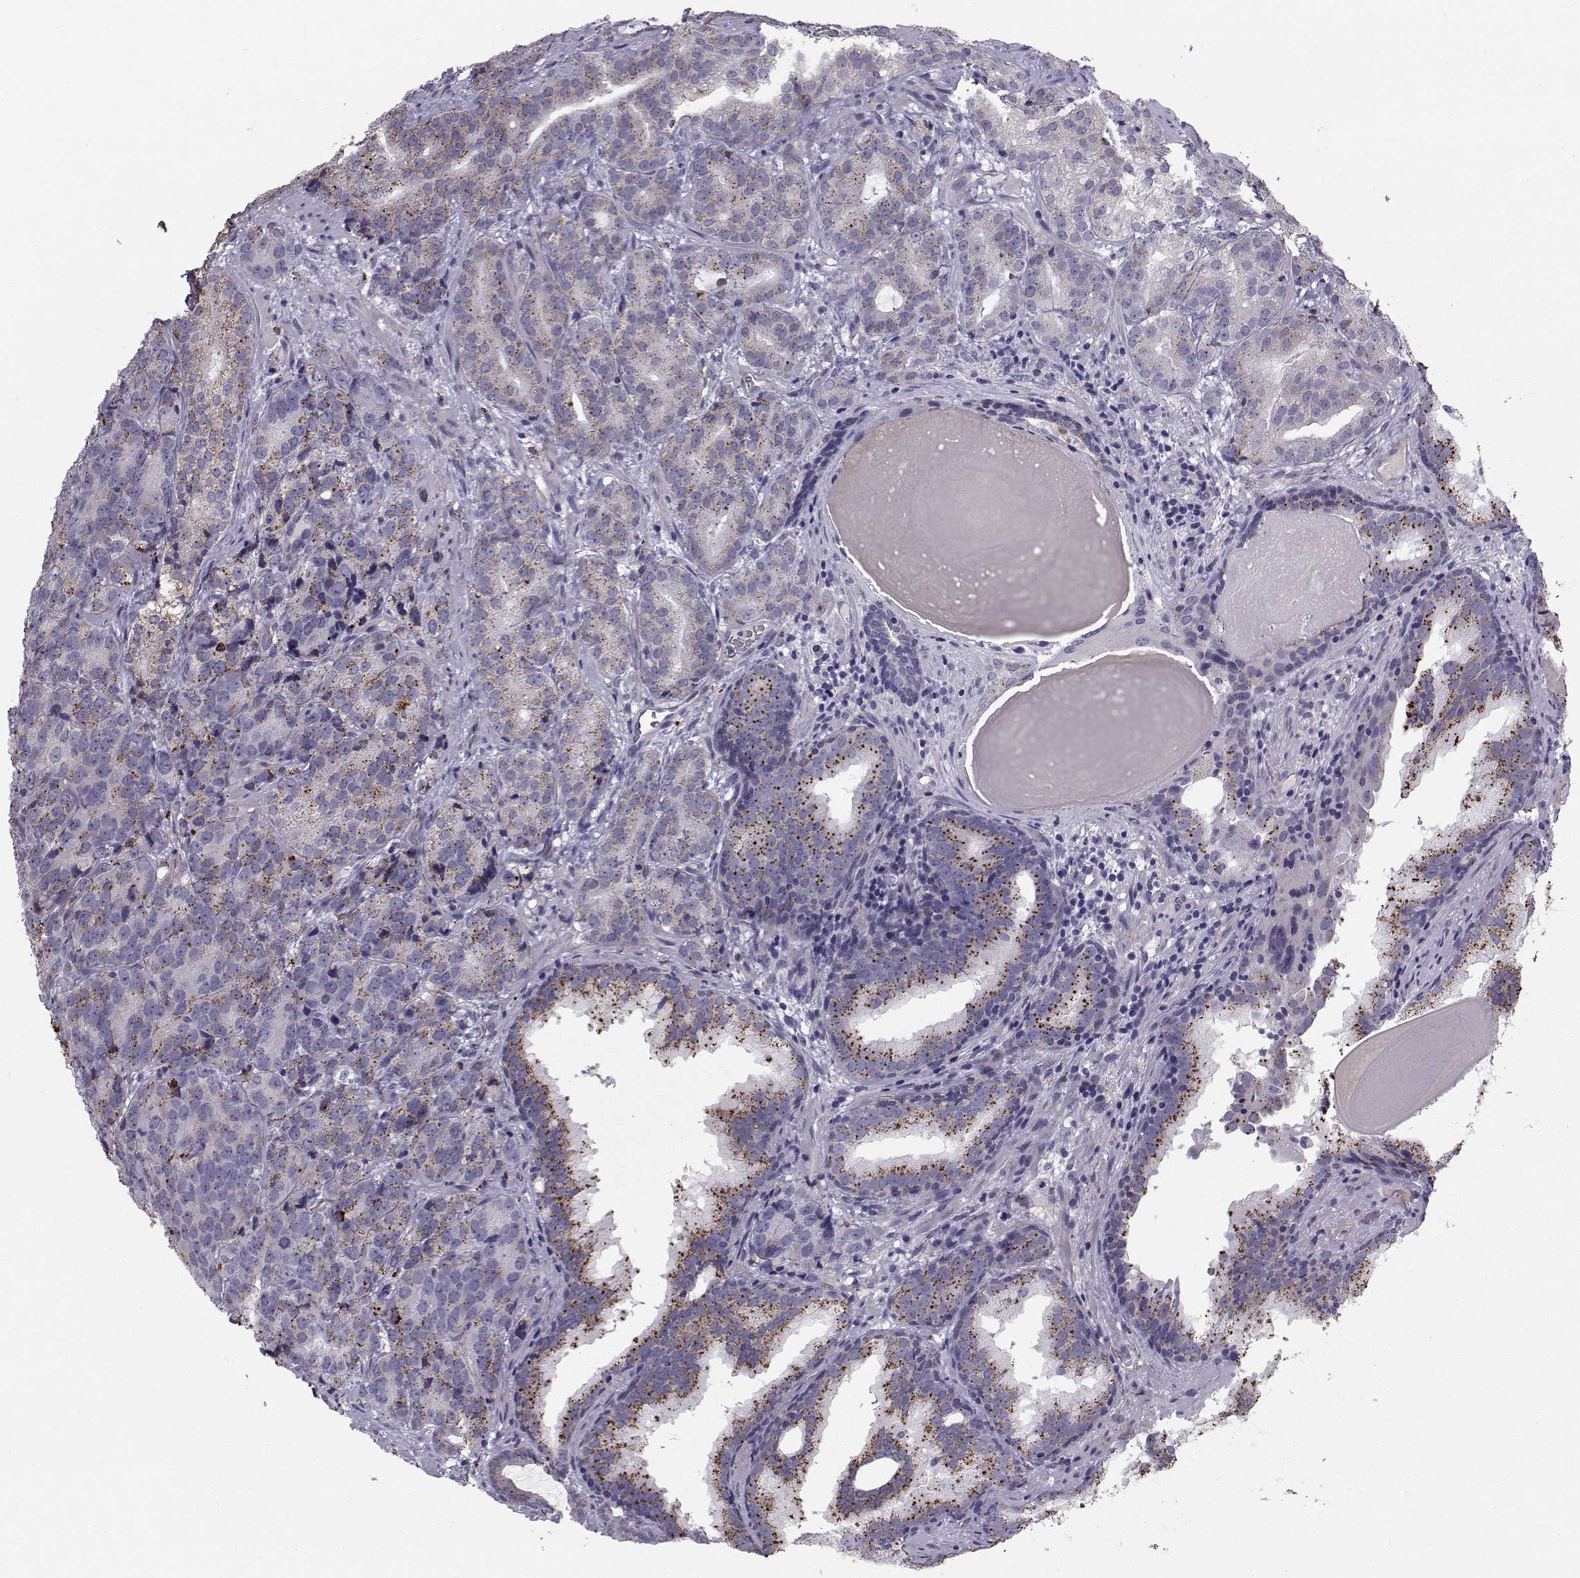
{"staining": {"intensity": "moderate", "quantity": "25%-75%", "location": "cytoplasmic/membranous"}, "tissue": "prostate cancer", "cell_type": "Tumor cells", "image_type": "cancer", "snomed": [{"axis": "morphology", "description": "Adenocarcinoma, NOS"}, {"axis": "topography", "description": "Prostate"}], "caption": "IHC (DAB (3,3'-diaminobenzidine)) staining of human prostate adenocarcinoma shows moderate cytoplasmic/membranous protein expression in approximately 25%-75% of tumor cells.", "gene": "CALCR", "patient": {"sex": "male", "age": 71}}